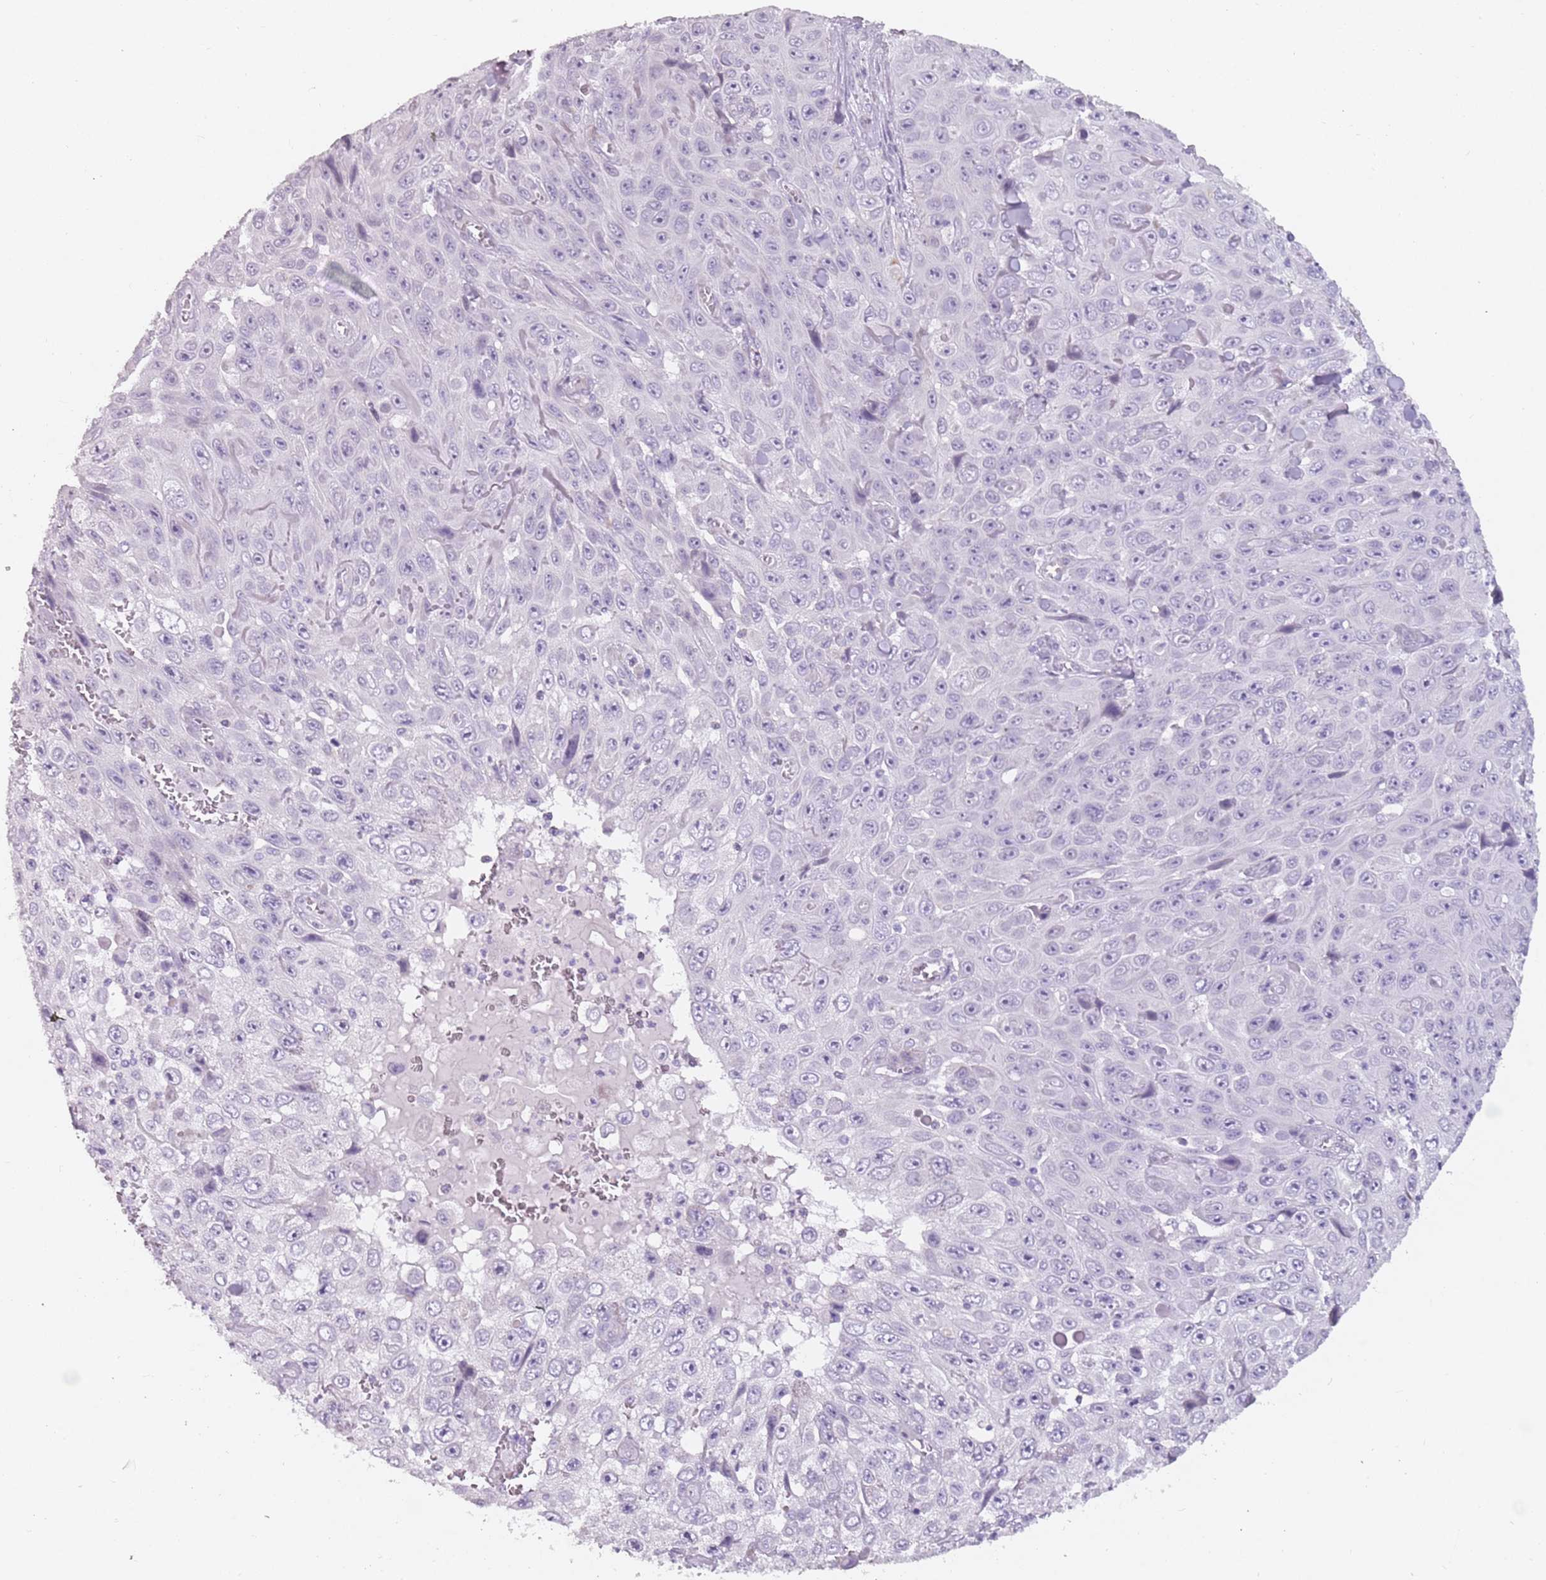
{"staining": {"intensity": "negative", "quantity": "none", "location": "none"}, "tissue": "skin cancer", "cell_type": "Tumor cells", "image_type": "cancer", "snomed": [{"axis": "morphology", "description": "Squamous cell carcinoma, NOS"}, {"axis": "topography", "description": "Skin"}], "caption": "Tumor cells are negative for brown protein staining in squamous cell carcinoma (skin). (Stains: DAB (3,3'-diaminobenzidine) immunohistochemistry (IHC) with hematoxylin counter stain, Microscopy: brightfield microscopy at high magnification).", "gene": "DDX4", "patient": {"sex": "male", "age": 82}}